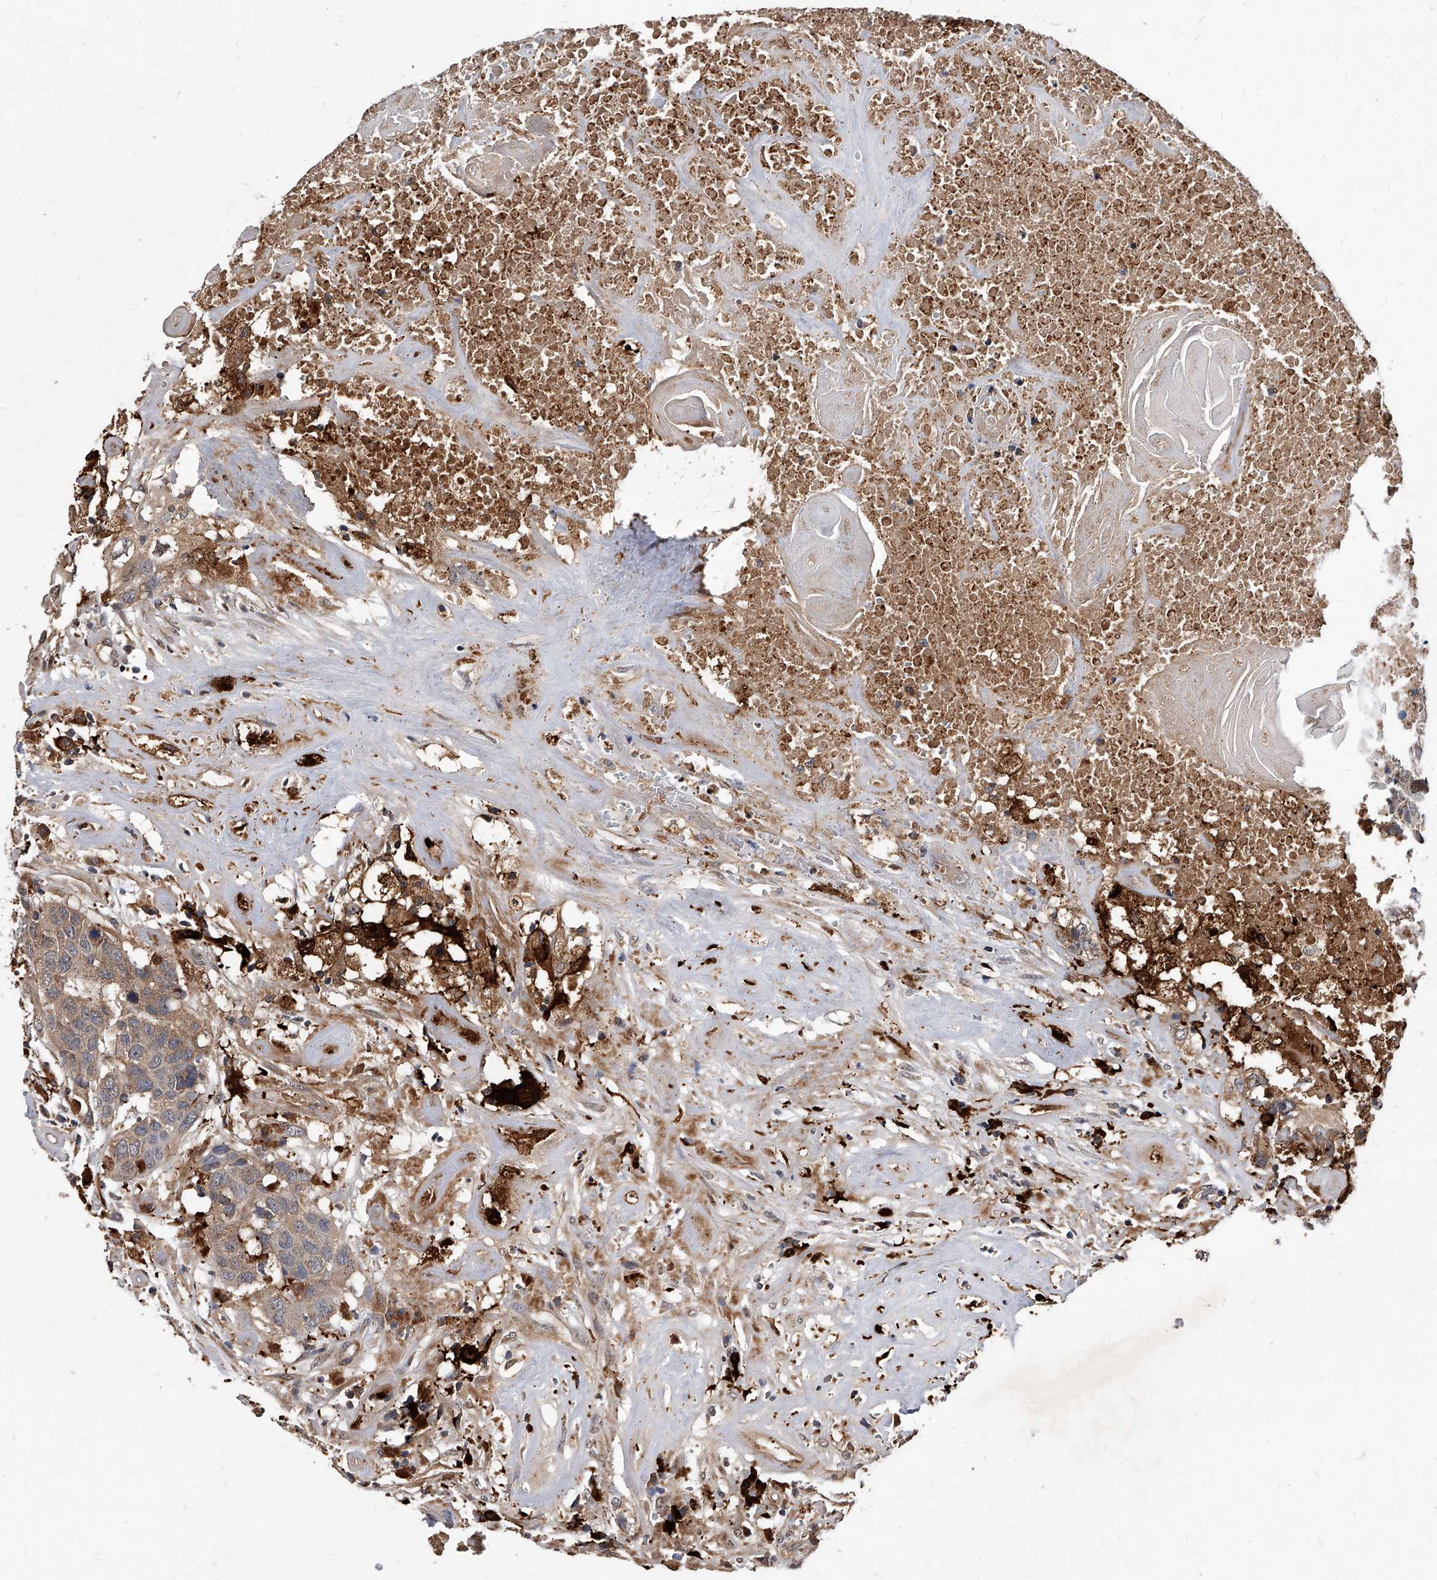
{"staining": {"intensity": "moderate", "quantity": ">75%", "location": "cytoplasmic/membranous"}, "tissue": "head and neck cancer", "cell_type": "Tumor cells", "image_type": "cancer", "snomed": [{"axis": "morphology", "description": "Squamous cell carcinoma, NOS"}, {"axis": "topography", "description": "Head-Neck"}], "caption": "DAB immunohistochemical staining of human head and neck cancer displays moderate cytoplasmic/membranous protein staining in approximately >75% of tumor cells.", "gene": "SOBP", "patient": {"sex": "male", "age": 66}}